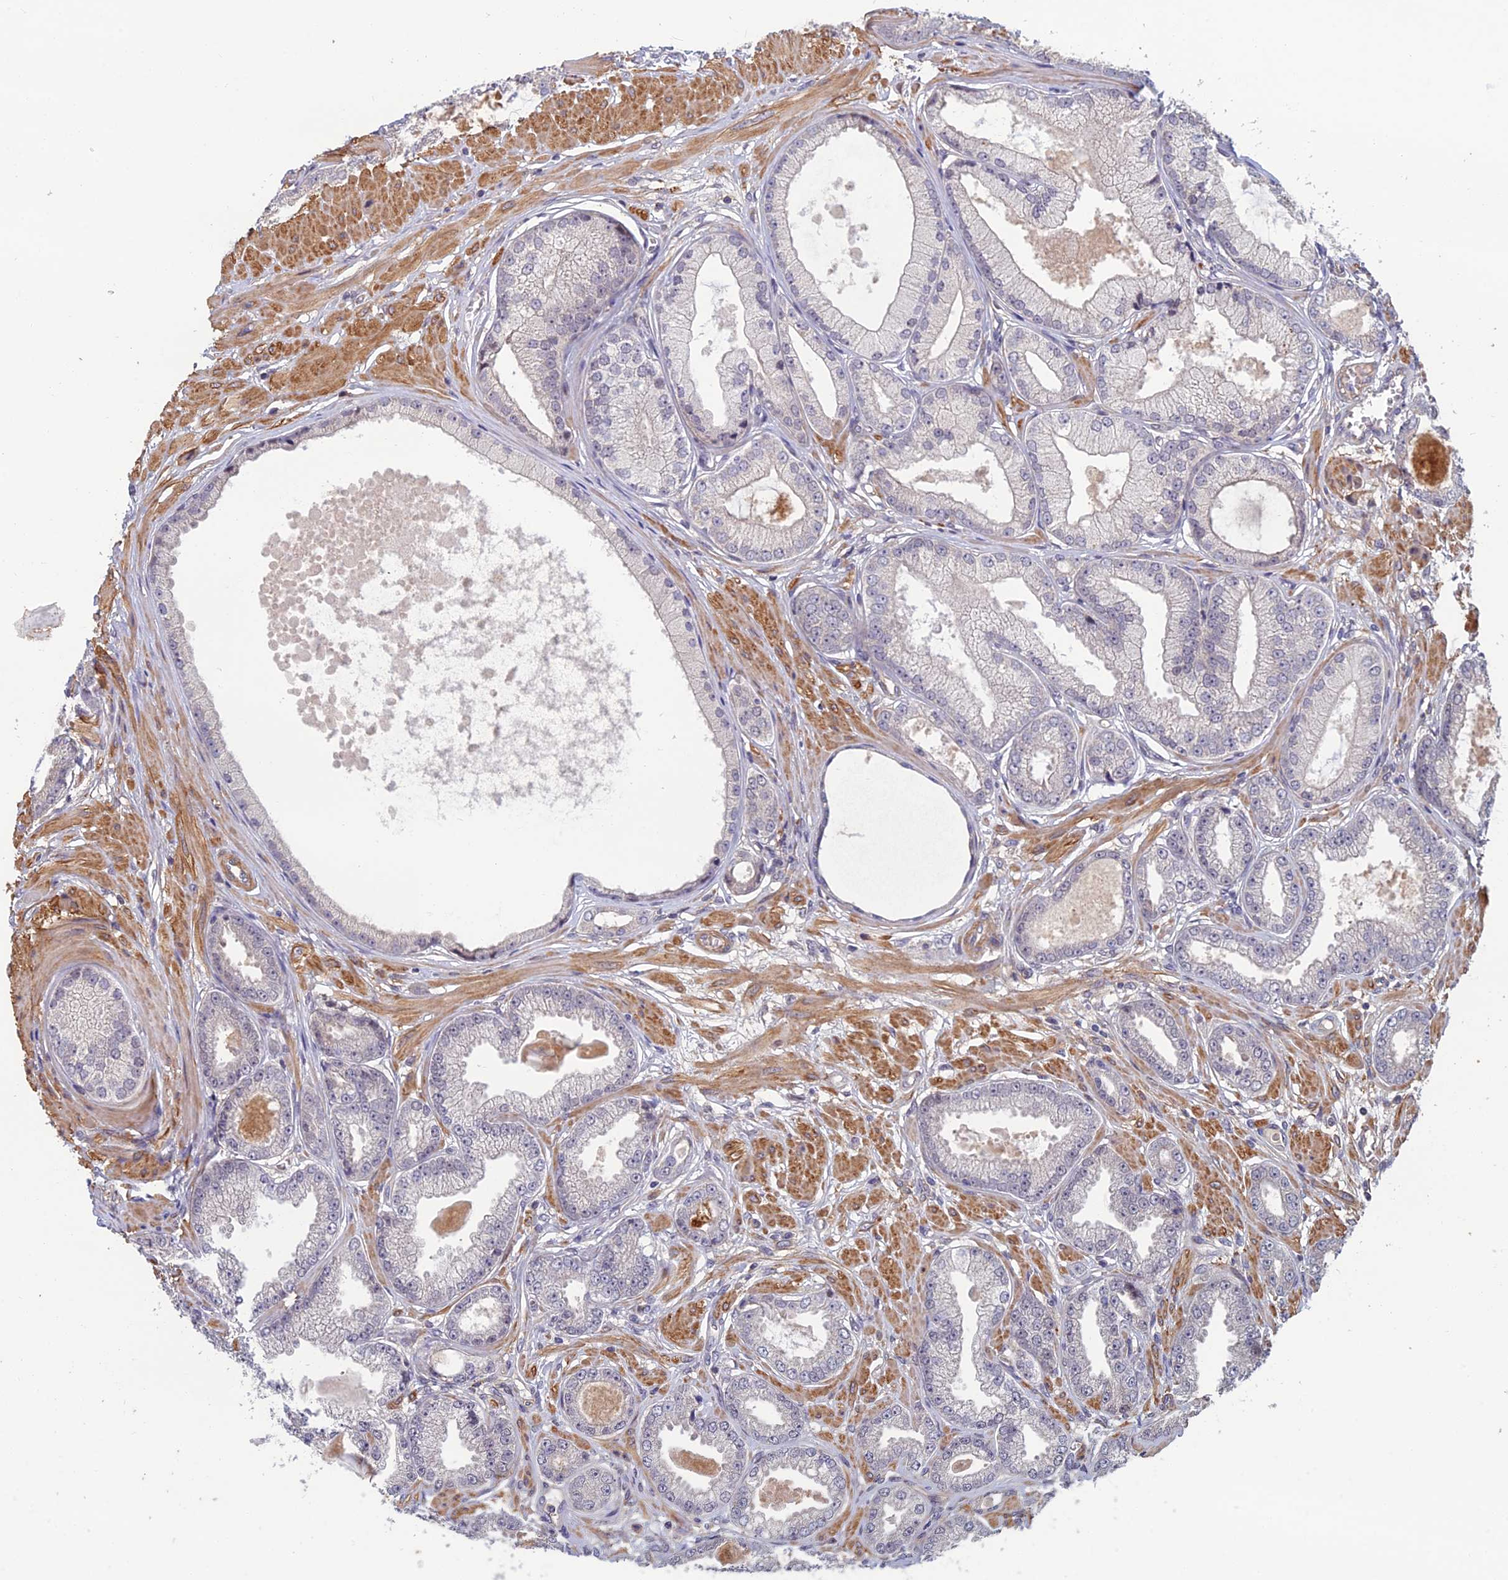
{"staining": {"intensity": "negative", "quantity": "none", "location": "none"}, "tissue": "prostate cancer", "cell_type": "Tumor cells", "image_type": "cancer", "snomed": [{"axis": "morphology", "description": "Adenocarcinoma, Low grade"}, {"axis": "topography", "description": "Prostate"}], "caption": "The micrograph demonstrates no staining of tumor cells in prostate cancer (low-grade adenocarcinoma).", "gene": "CCDC183", "patient": {"sex": "male", "age": 64}}